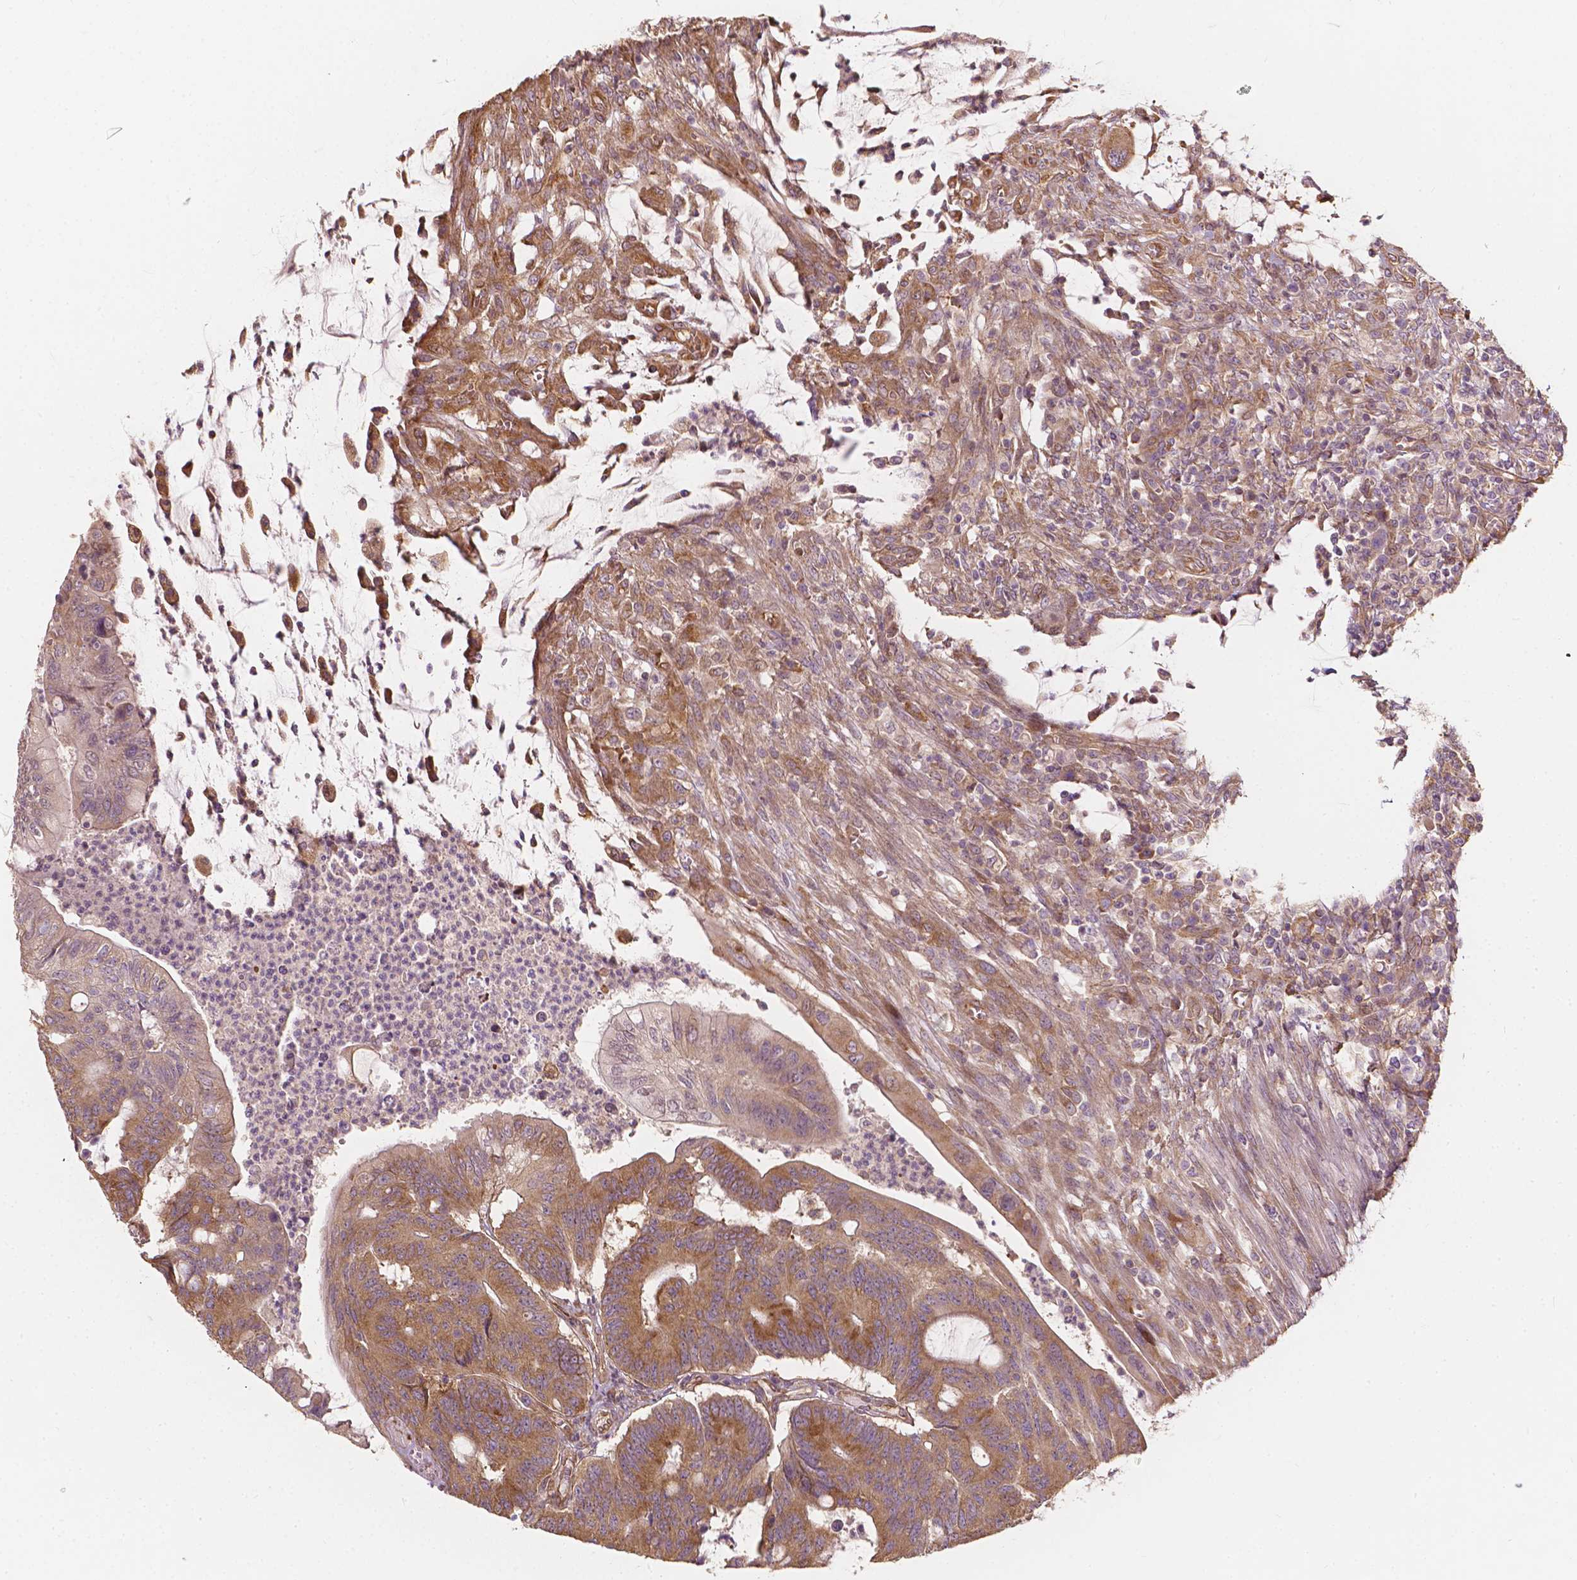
{"staining": {"intensity": "moderate", "quantity": ">75%", "location": "cytoplasmic/membranous"}, "tissue": "colorectal cancer", "cell_type": "Tumor cells", "image_type": "cancer", "snomed": [{"axis": "morphology", "description": "Adenocarcinoma, NOS"}, {"axis": "topography", "description": "Colon"}], "caption": "The micrograph reveals immunohistochemical staining of adenocarcinoma (colorectal). There is moderate cytoplasmic/membranous positivity is identified in approximately >75% of tumor cells. (Brightfield microscopy of DAB IHC at high magnification).", "gene": "G3BP1", "patient": {"sex": "male", "age": 65}}